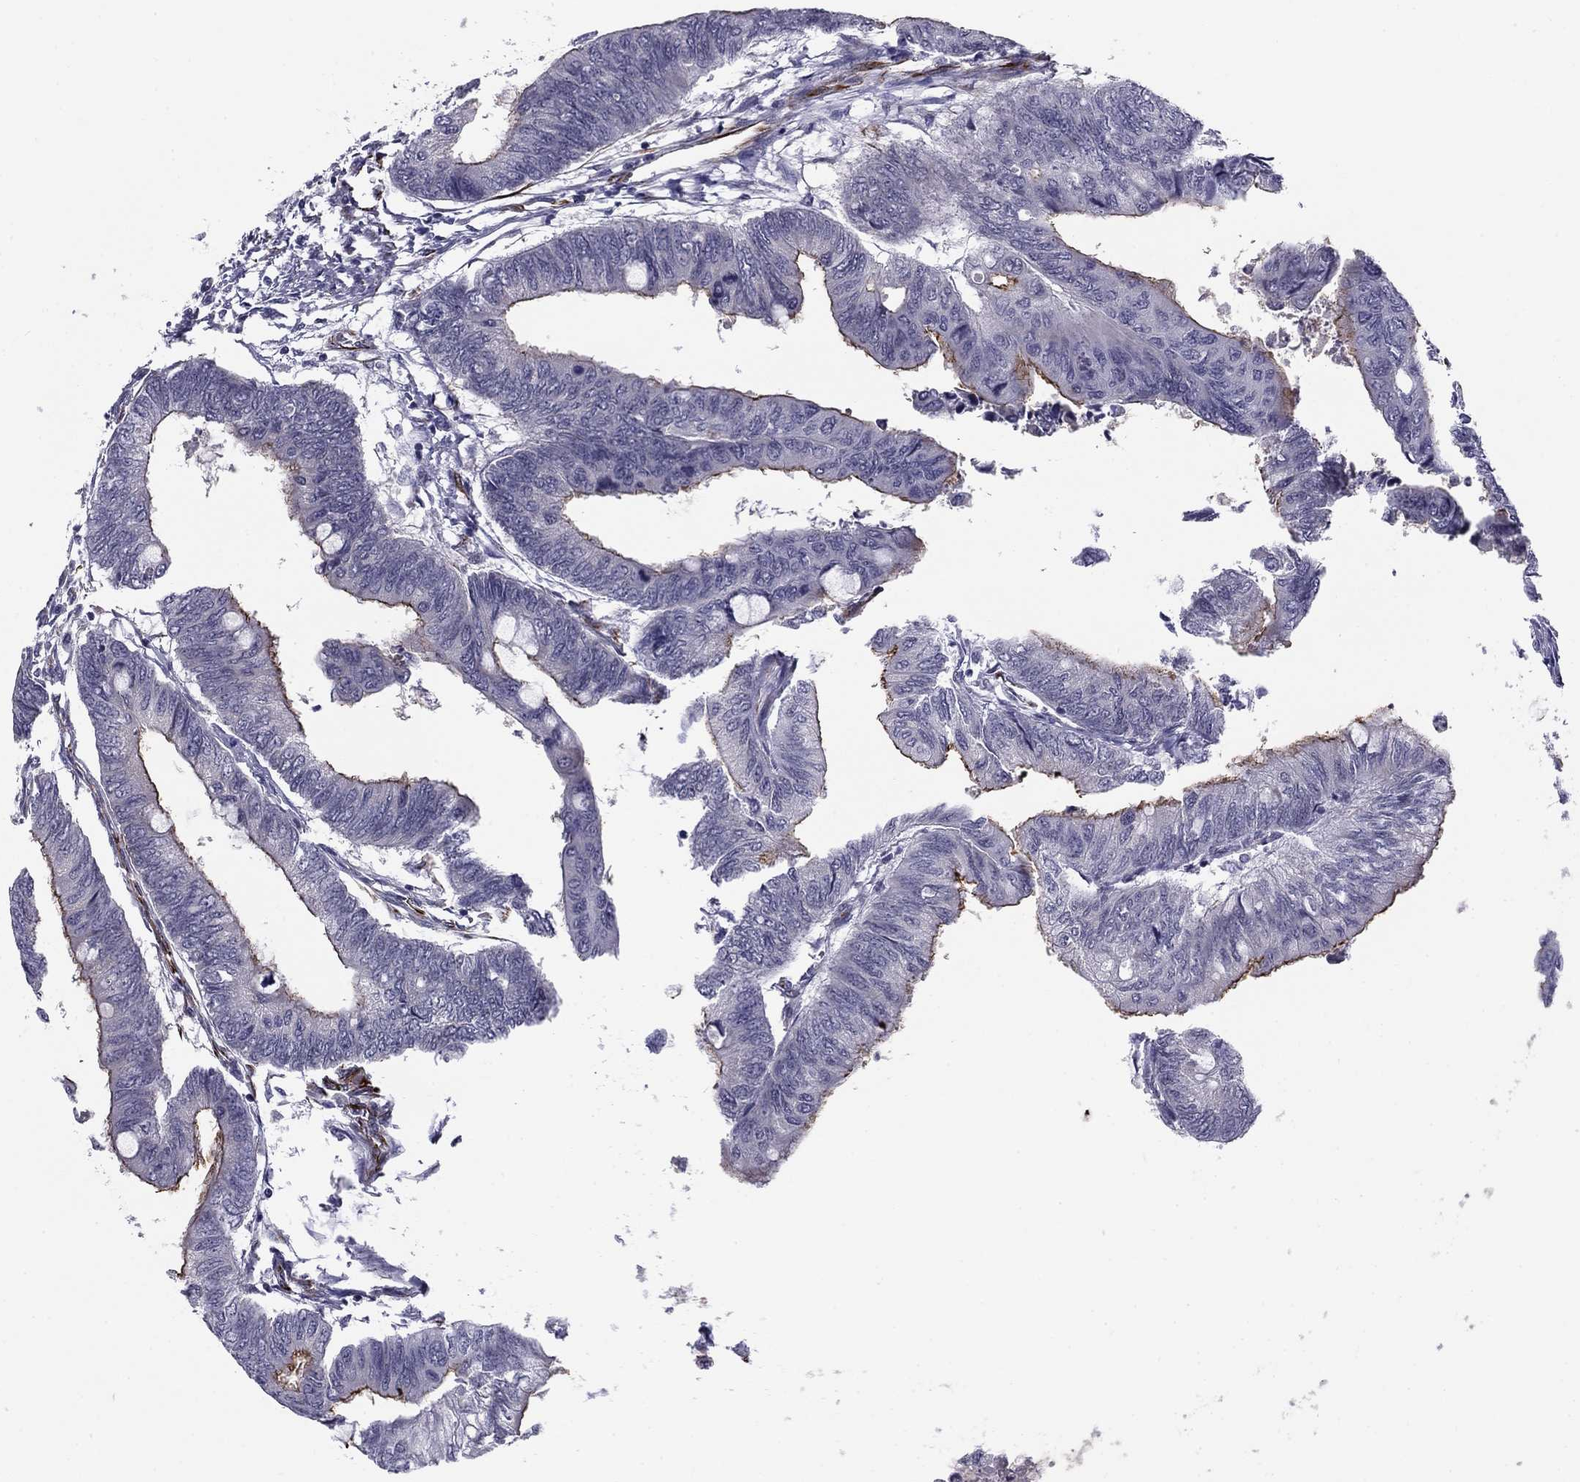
{"staining": {"intensity": "moderate", "quantity": "<25%", "location": "cytoplasmic/membranous"}, "tissue": "colorectal cancer", "cell_type": "Tumor cells", "image_type": "cancer", "snomed": [{"axis": "morphology", "description": "Normal tissue, NOS"}, {"axis": "morphology", "description": "Adenocarcinoma, NOS"}, {"axis": "topography", "description": "Rectum"}, {"axis": "topography", "description": "Peripheral nerve tissue"}], "caption": "DAB immunohistochemical staining of colorectal cancer reveals moderate cytoplasmic/membranous protein expression in about <25% of tumor cells. Immunohistochemistry stains the protein of interest in brown and the nuclei are stained blue.", "gene": "ANKS4B", "patient": {"sex": "male", "age": 92}}